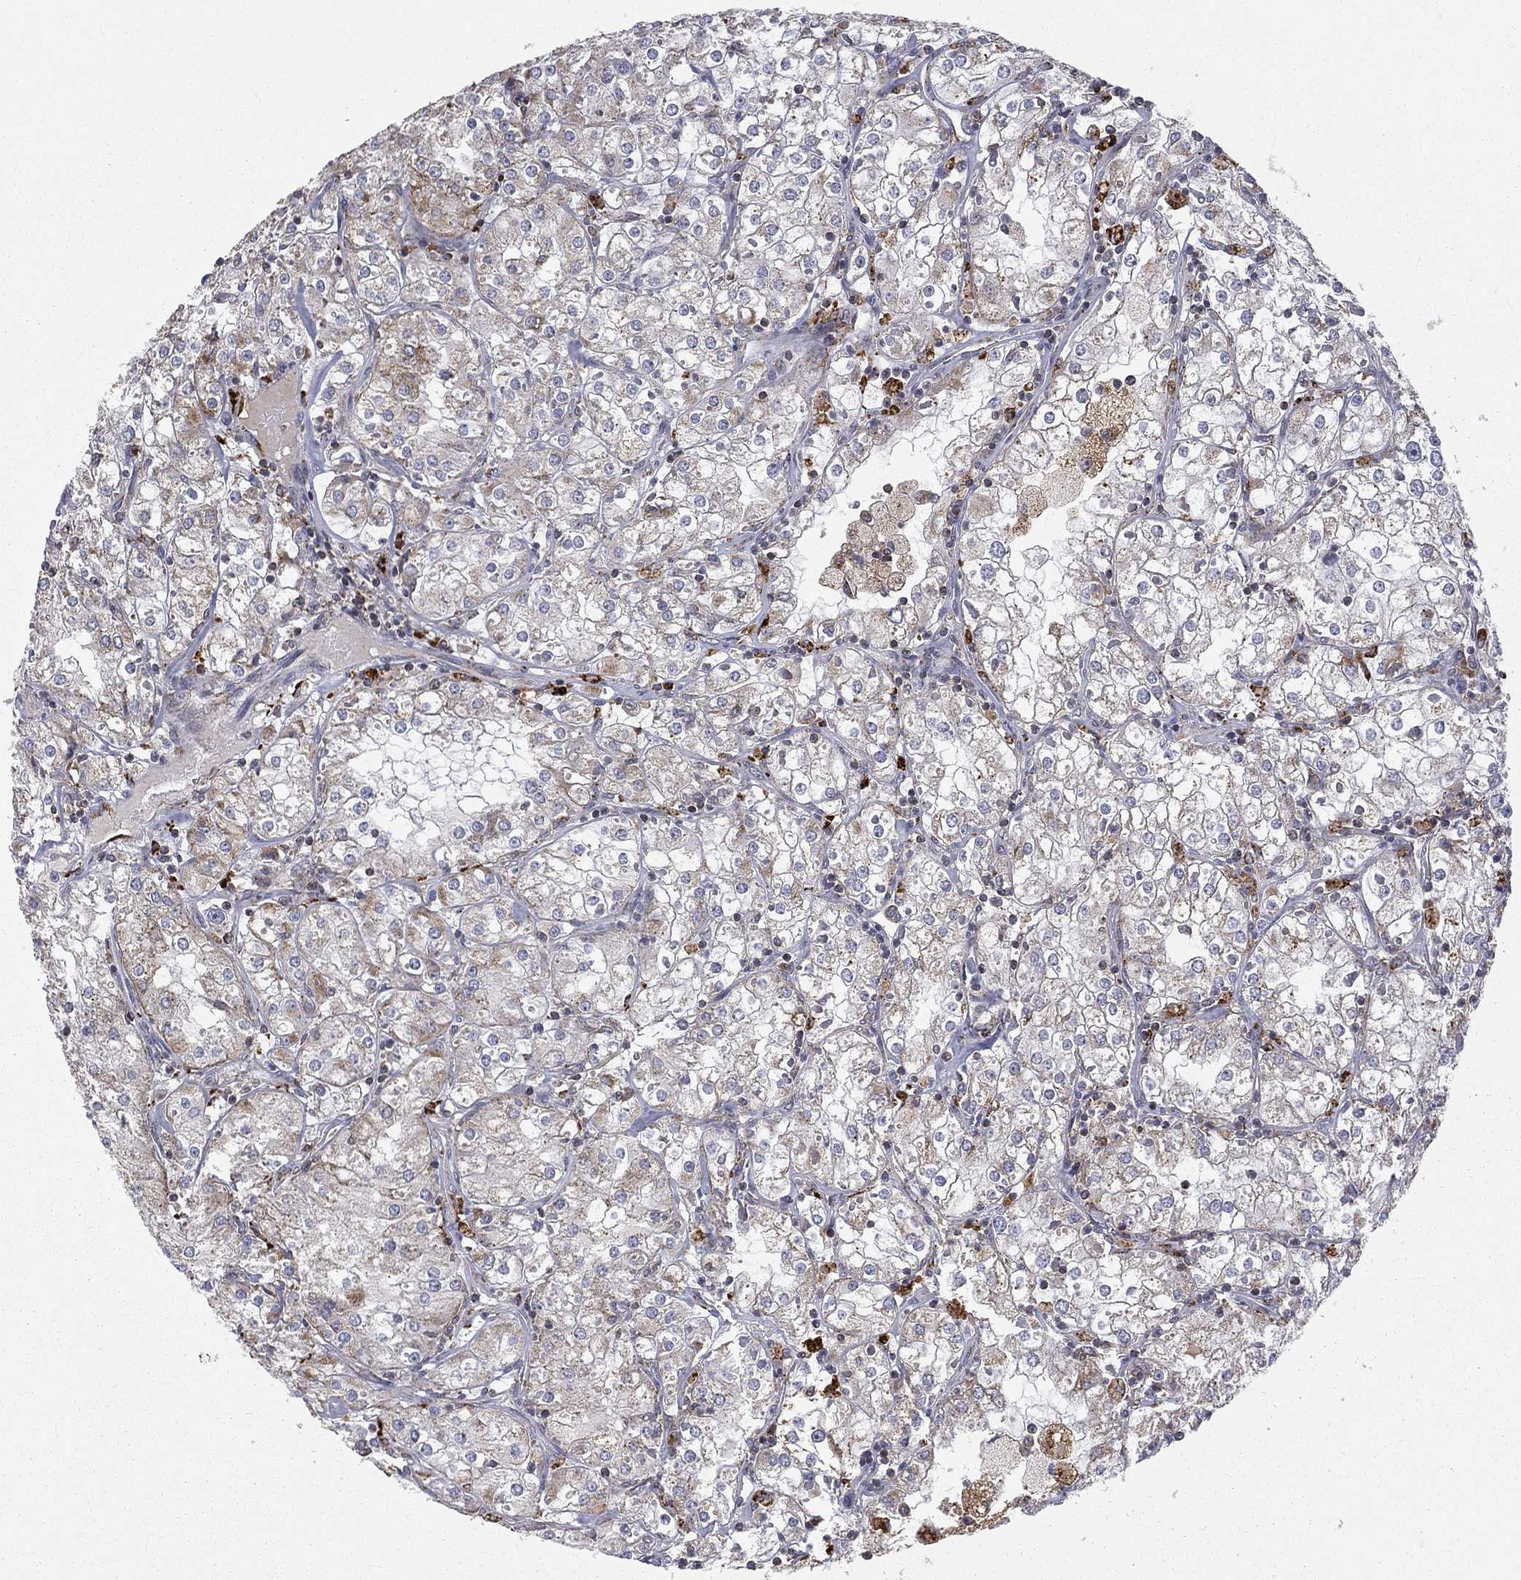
{"staining": {"intensity": "moderate", "quantity": "25%-75%", "location": "cytoplasmic/membranous"}, "tissue": "renal cancer", "cell_type": "Tumor cells", "image_type": "cancer", "snomed": [{"axis": "morphology", "description": "Adenocarcinoma, NOS"}, {"axis": "topography", "description": "Kidney"}], "caption": "Adenocarcinoma (renal) stained with IHC exhibits moderate cytoplasmic/membranous expression in approximately 25%-75% of tumor cells.", "gene": "RIN3", "patient": {"sex": "male", "age": 77}}